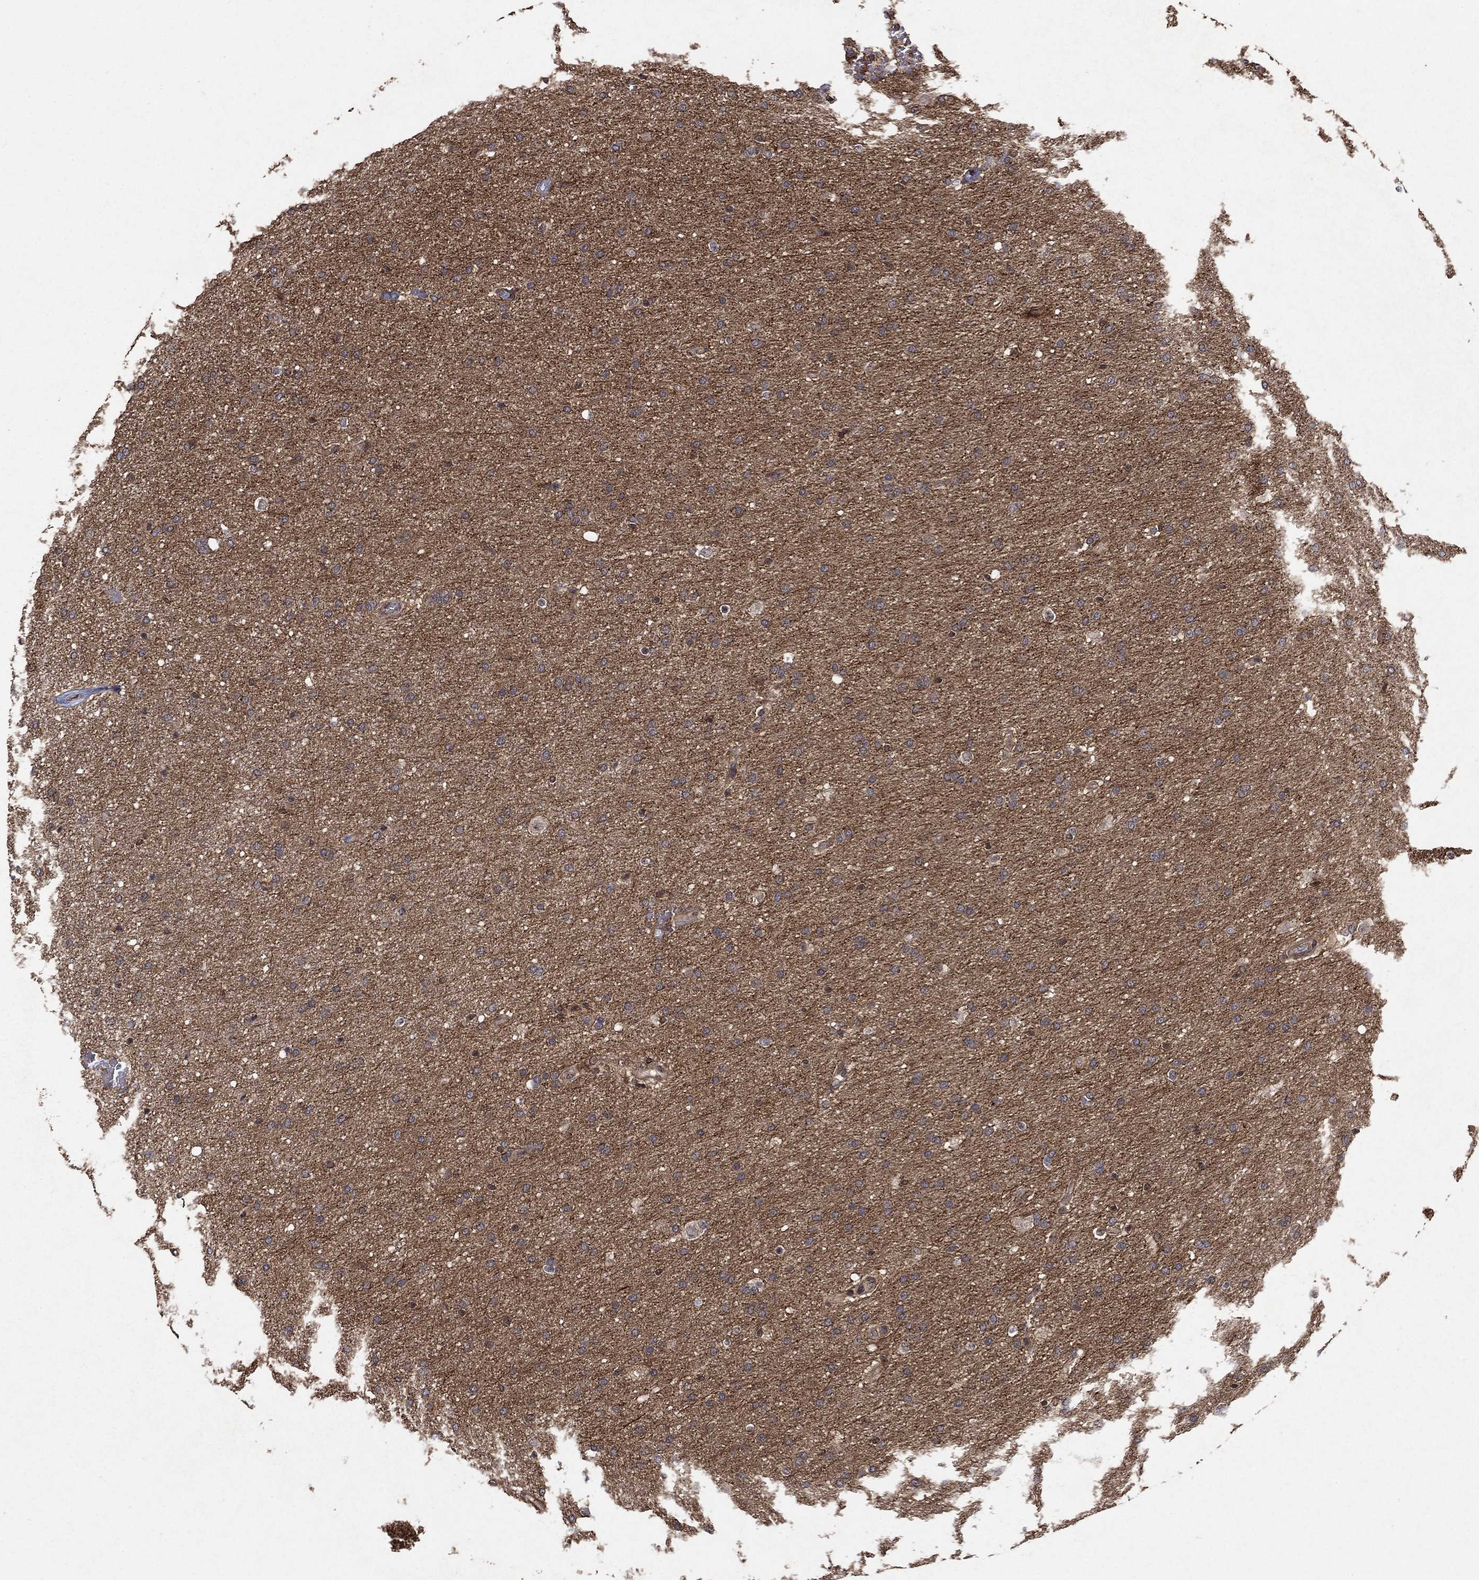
{"staining": {"intensity": "weak", "quantity": "<25%", "location": "nuclear"}, "tissue": "glioma", "cell_type": "Tumor cells", "image_type": "cancer", "snomed": [{"axis": "morphology", "description": "Glioma, malignant, Low grade"}, {"axis": "topography", "description": "Brain"}], "caption": "Glioma was stained to show a protein in brown. There is no significant expression in tumor cells.", "gene": "CCDC66", "patient": {"sex": "female", "age": 37}}